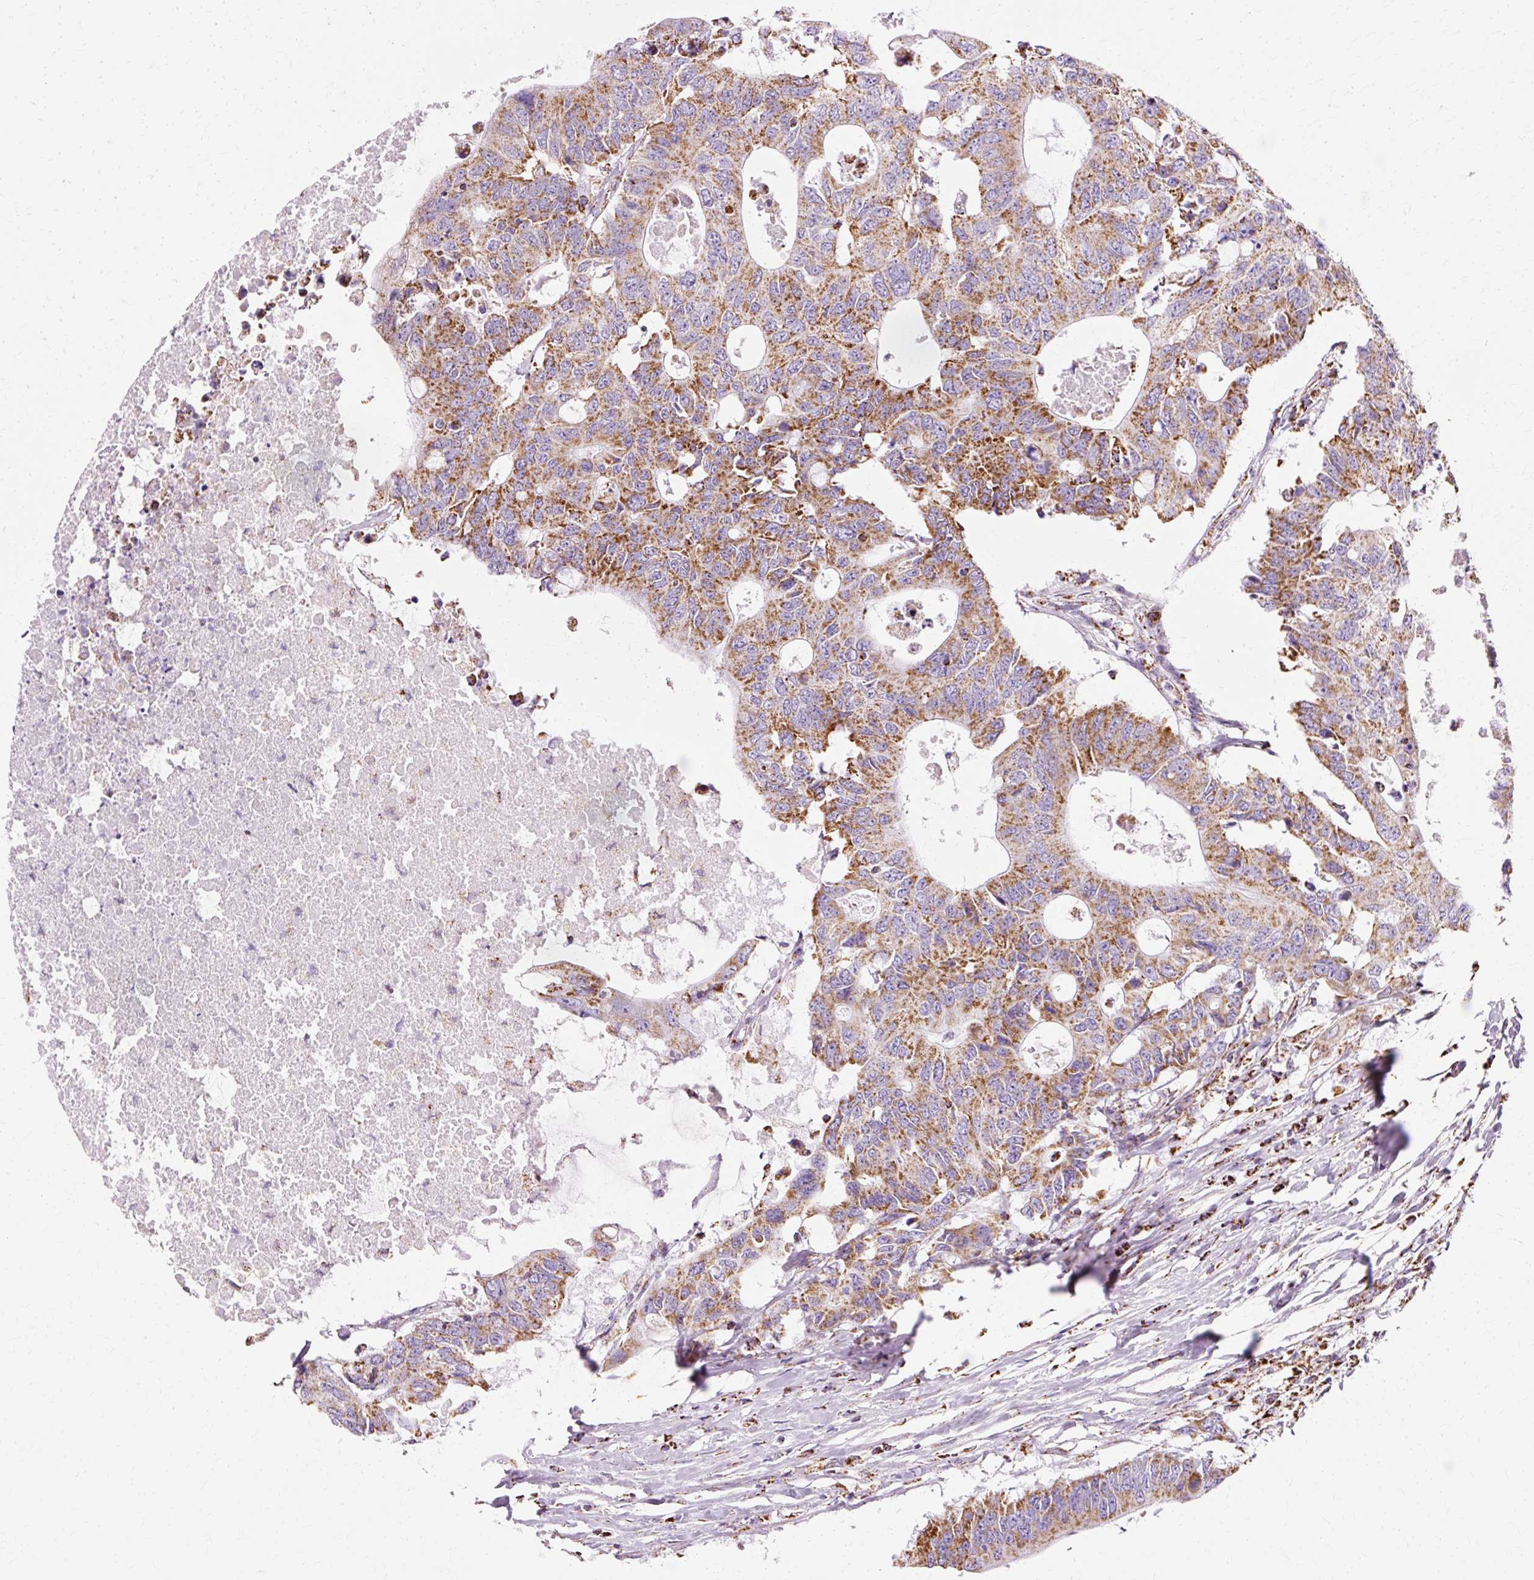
{"staining": {"intensity": "moderate", "quantity": ">75%", "location": "cytoplasmic/membranous"}, "tissue": "colorectal cancer", "cell_type": "Tumor cells", "image_type": "cancer", "snomed": [{"axis": "morphology", "description": "Adenocarcinoma, NOS"}, {"axis": "topography", "description": "Colon"}], "caption": "A micrograph of colorectal adenocarcinoma stained for a protein displays moderate cytoplasmic/membranous brown staining in tumor cells. (Brightfield microscopy of DAB IHC at high magnification).", "gene": "ATP5PO", "patient": {"sex": "male", "age": 71}}